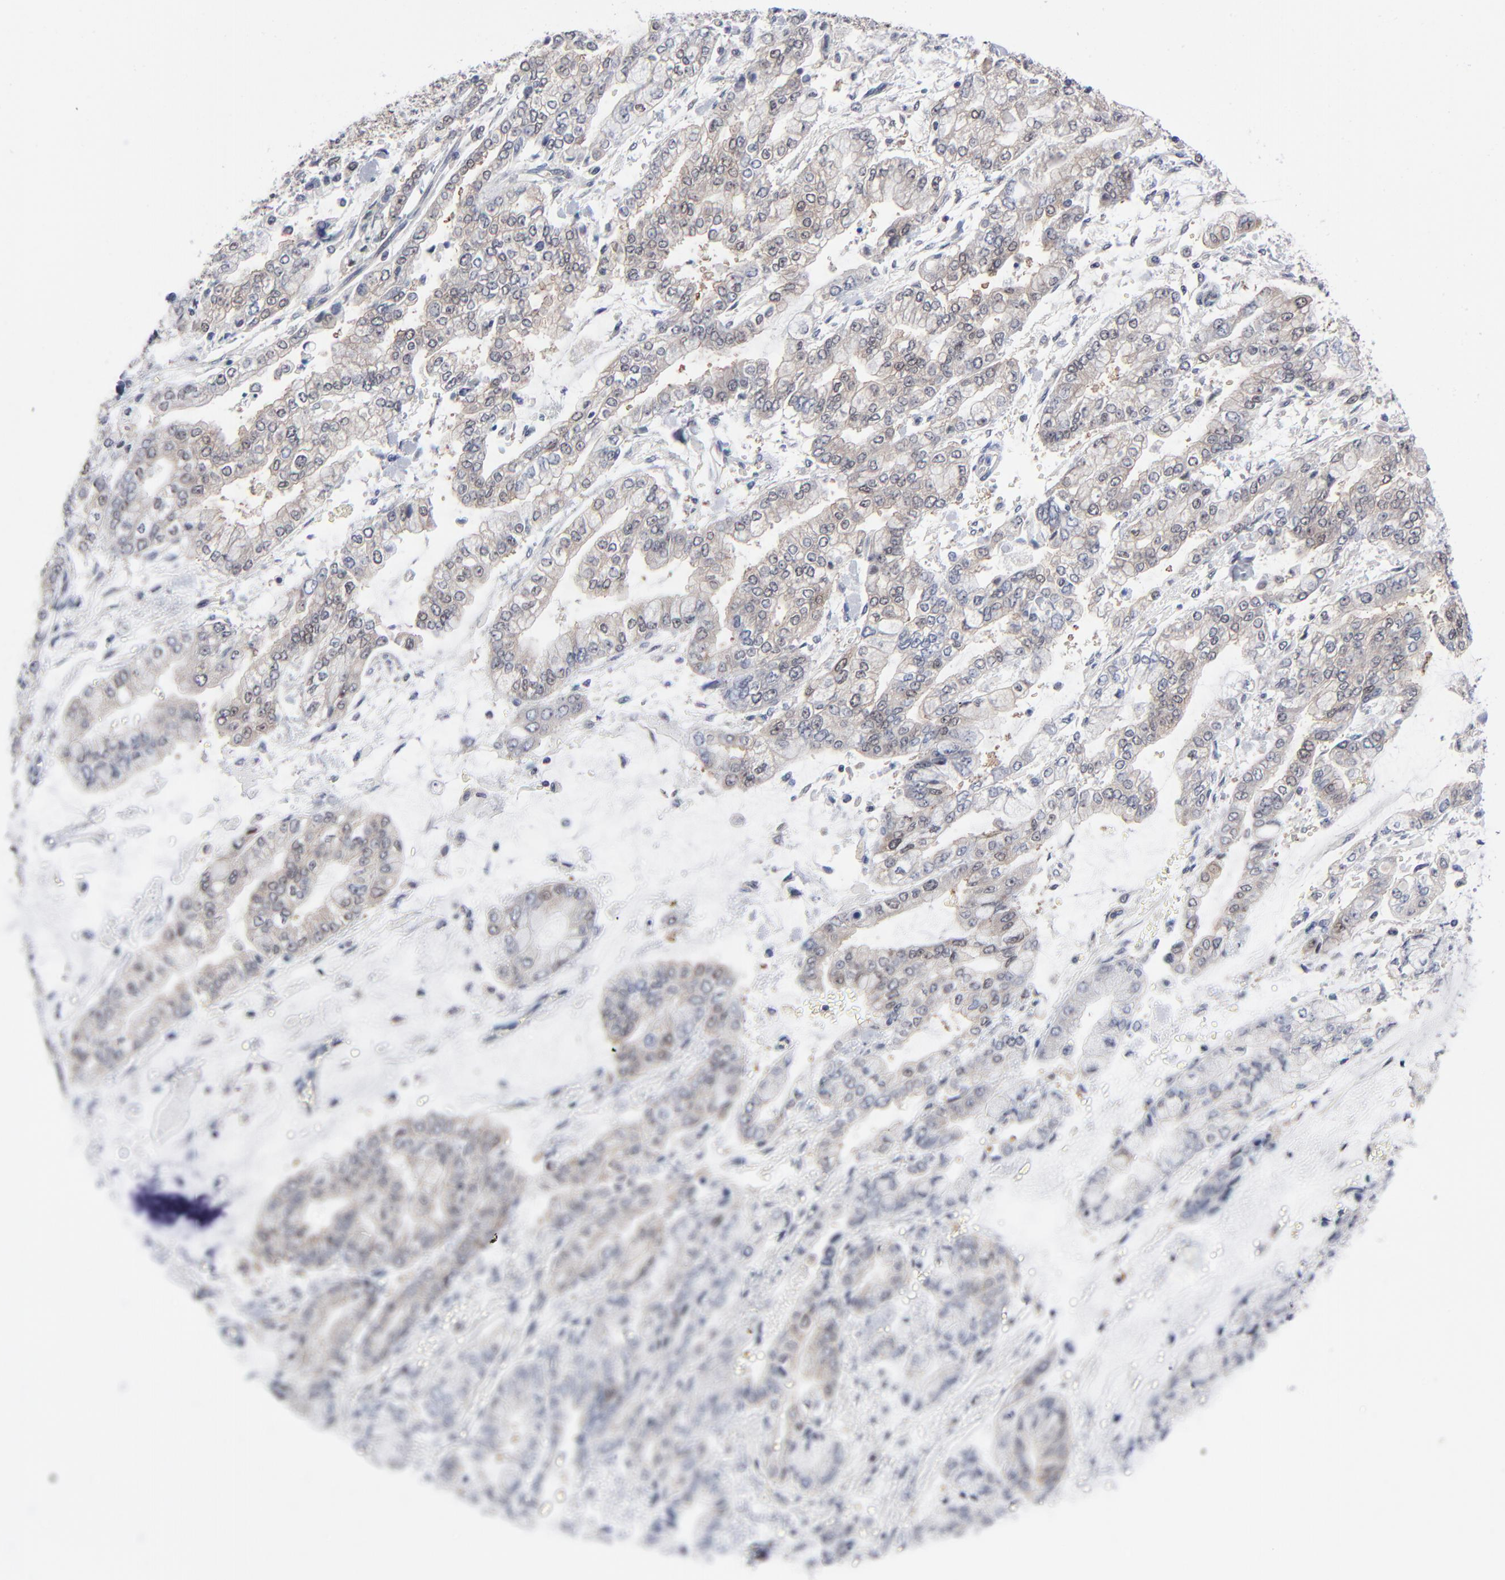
{"staining": {"intensity": "weak", "quantity": ">75%", "location": "cytoplasmic/membranous"}, "tissue": "stomach cancer", "cell_type": "Tumor cells", "image_type": "cancer", "snomed": [{"axis": "morphology", "description": "Normal tissue, NOS"}, {"axis": "morphology", "description": "Adenocarcinoma, NOS"}, {"axis": "topography", "description": "Stomach, upper"}, {"axis": "topography", "description": "Stomach"}], "caption": "About >75% of tumor cells in stomach cancer (adenocarcinoma) show weak cytoplasmic/membranous protein expression as visualized by brown immunohistochemical staining.", "gene": "RPS6KB1", "patient": {"sex": "male", "age": 76}}